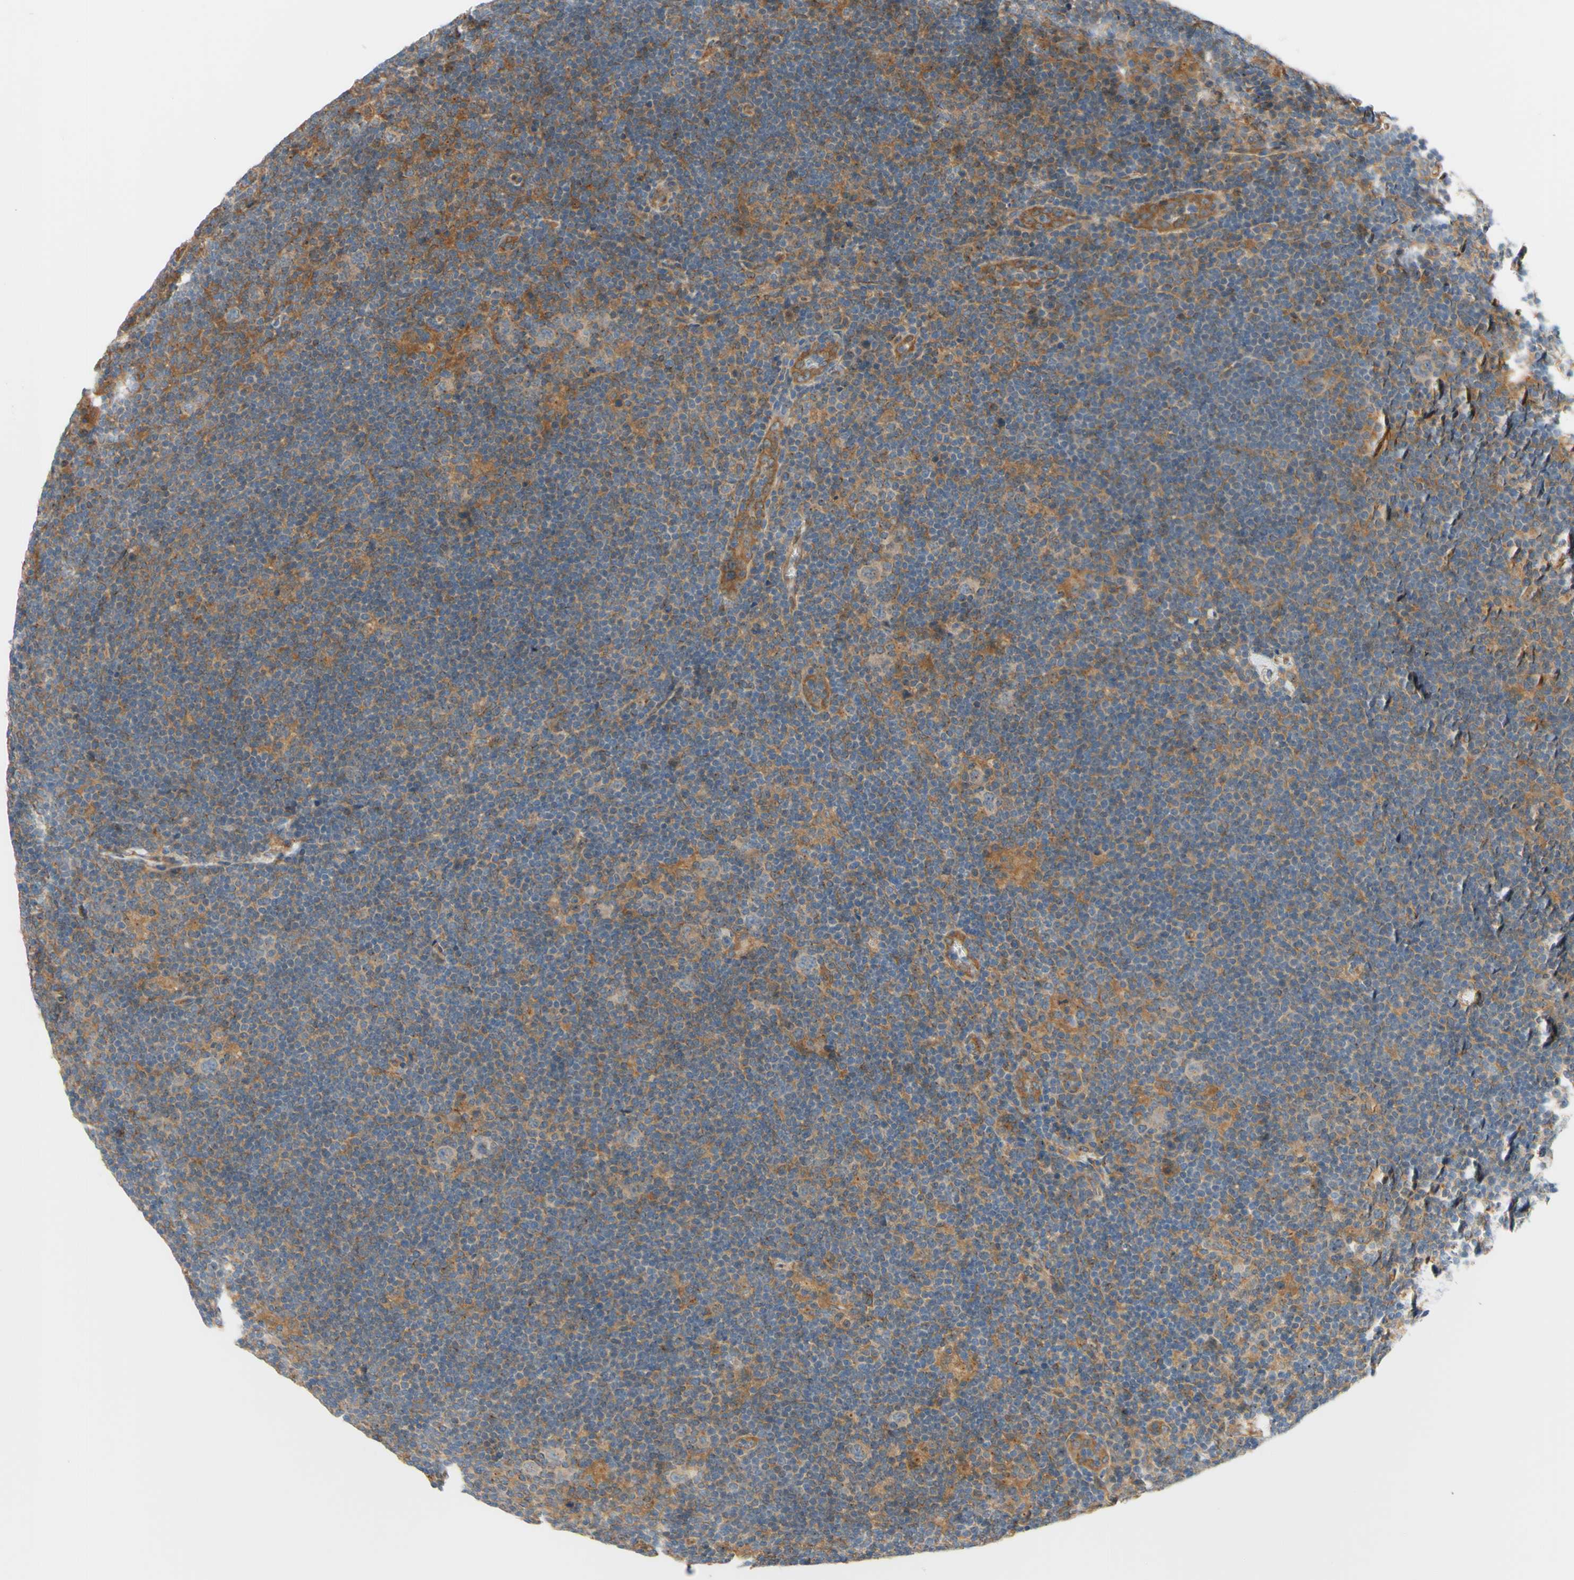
{"staining": {"intensity": "weak", "quantity": ">75%", "location": "cytoplasmic/membranous"}, "tissue": "lymphoma", "cell_type": "Tumor cells", "image_type": "cancer", "snomed": [{"axis": "morphology", "description": "Hodgkin's disease, NOS"}, {"axis": "topography", "description": "Lymph node"}], "caption": "IHC (DAB) staining of Hodgkin's disease displays weak cytoplasmic/membranous protein expression in approximately >75% of tumor cells. (DAB (3,3'-diaminobenzidine) IHC, brown staining for protein, blue staining for nuclei).", "gene": "DYNLRB1", "patient": {"sex": "female", "age": 57}}